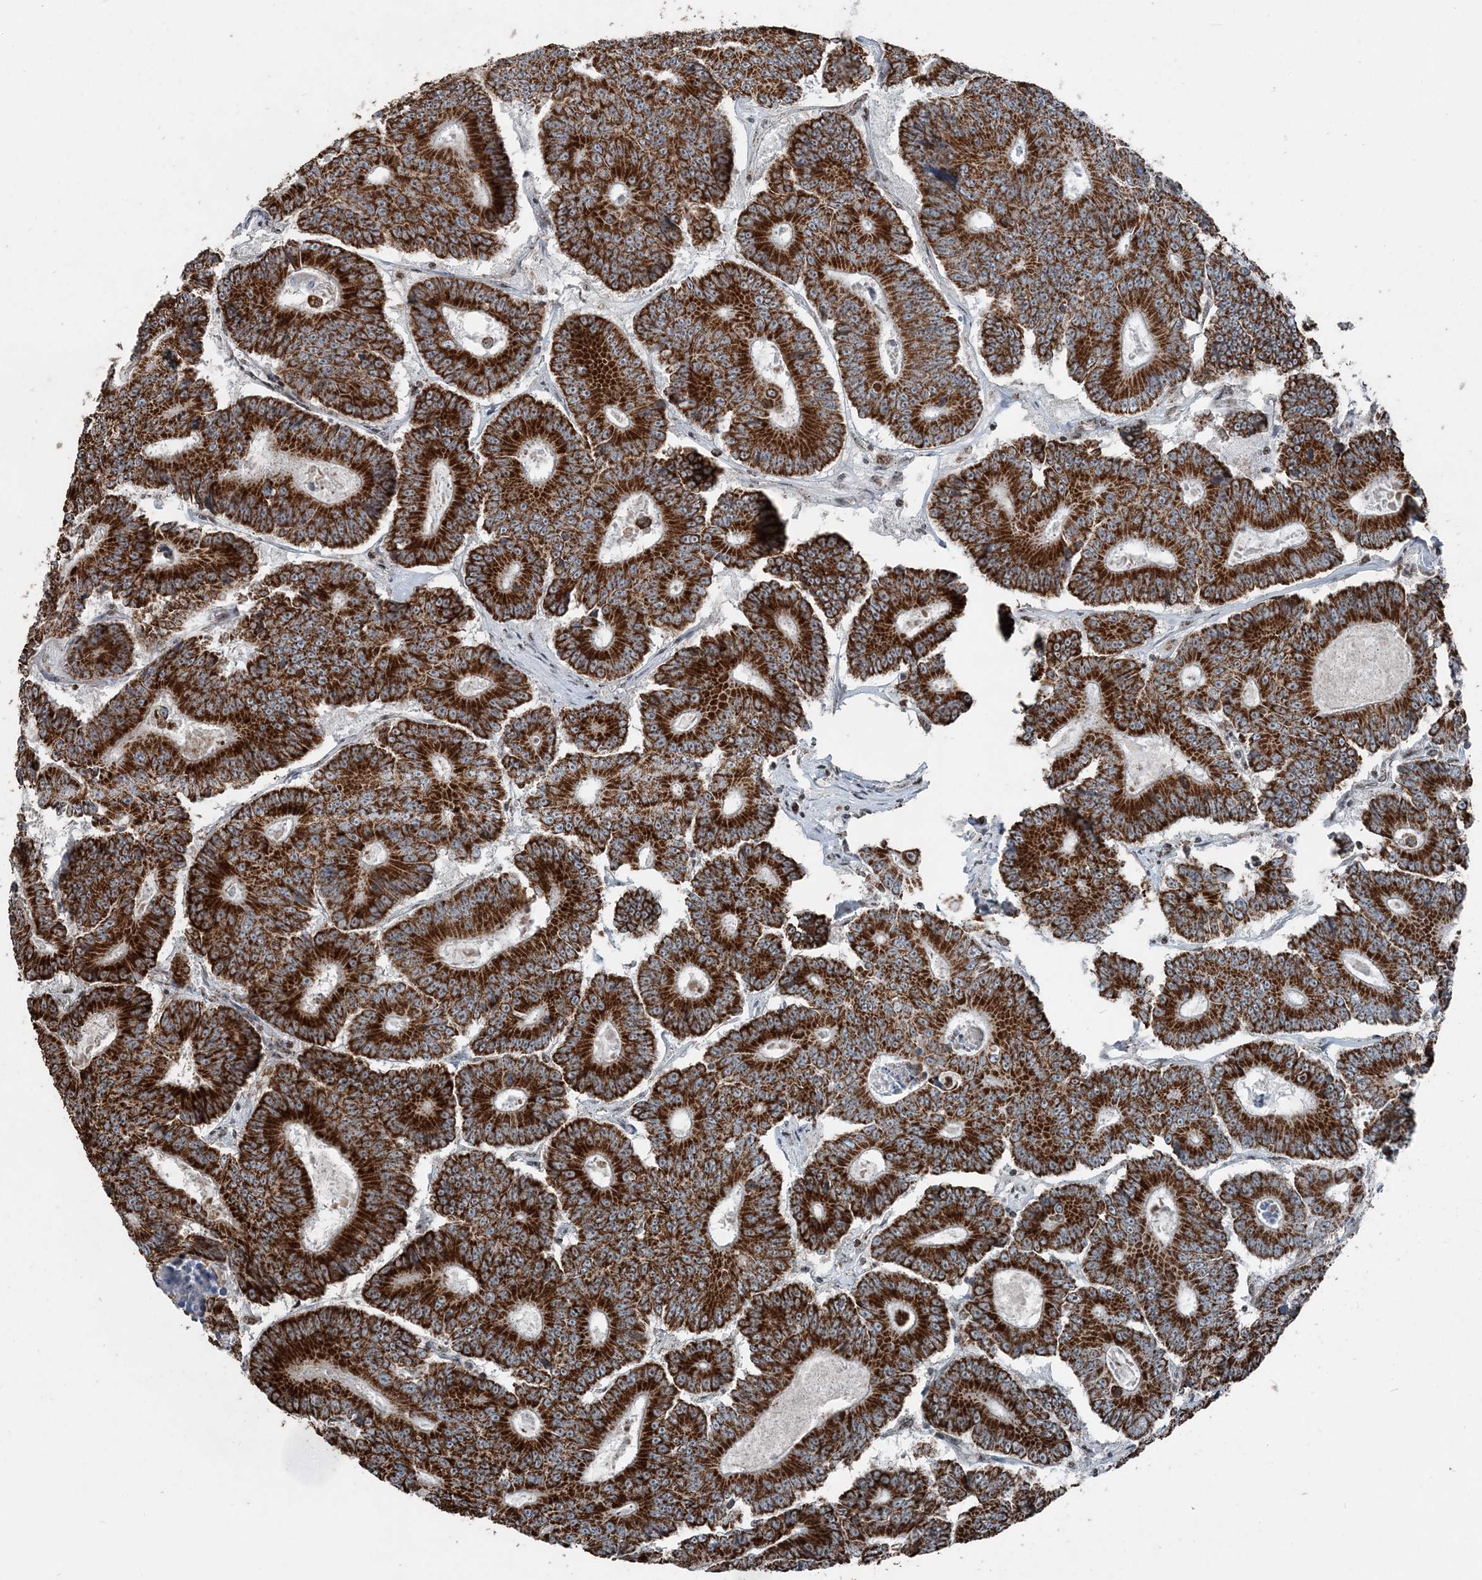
{"staining": {"intensity": "strong", "quantity": ">75%", "location": "cytoplasmic/membranous"}, "tissue": "colorectal cancer", "cell_type": "Tumor cells", "image_type": "cancer", "snomed": [{"axis": "morphology", "description": "Adenocarcinoma, NOS"}, {"axis": "topography", "description": "Colon"}], "caption": "Immunohistochemical staining of colorectal cancer reveals high levels of strong cytoplasmic/membranous protein staining in about >75% of tumor cells. The staining was performed using DAB (3,3'-diaminobenzidine) to visualize the protein expression in brown, while the nuclei were stained in blue with hematoxylin (Magnification: 20x).", "gene": "SUCLG1", "patient": {"sex": "male", "age": 83}}